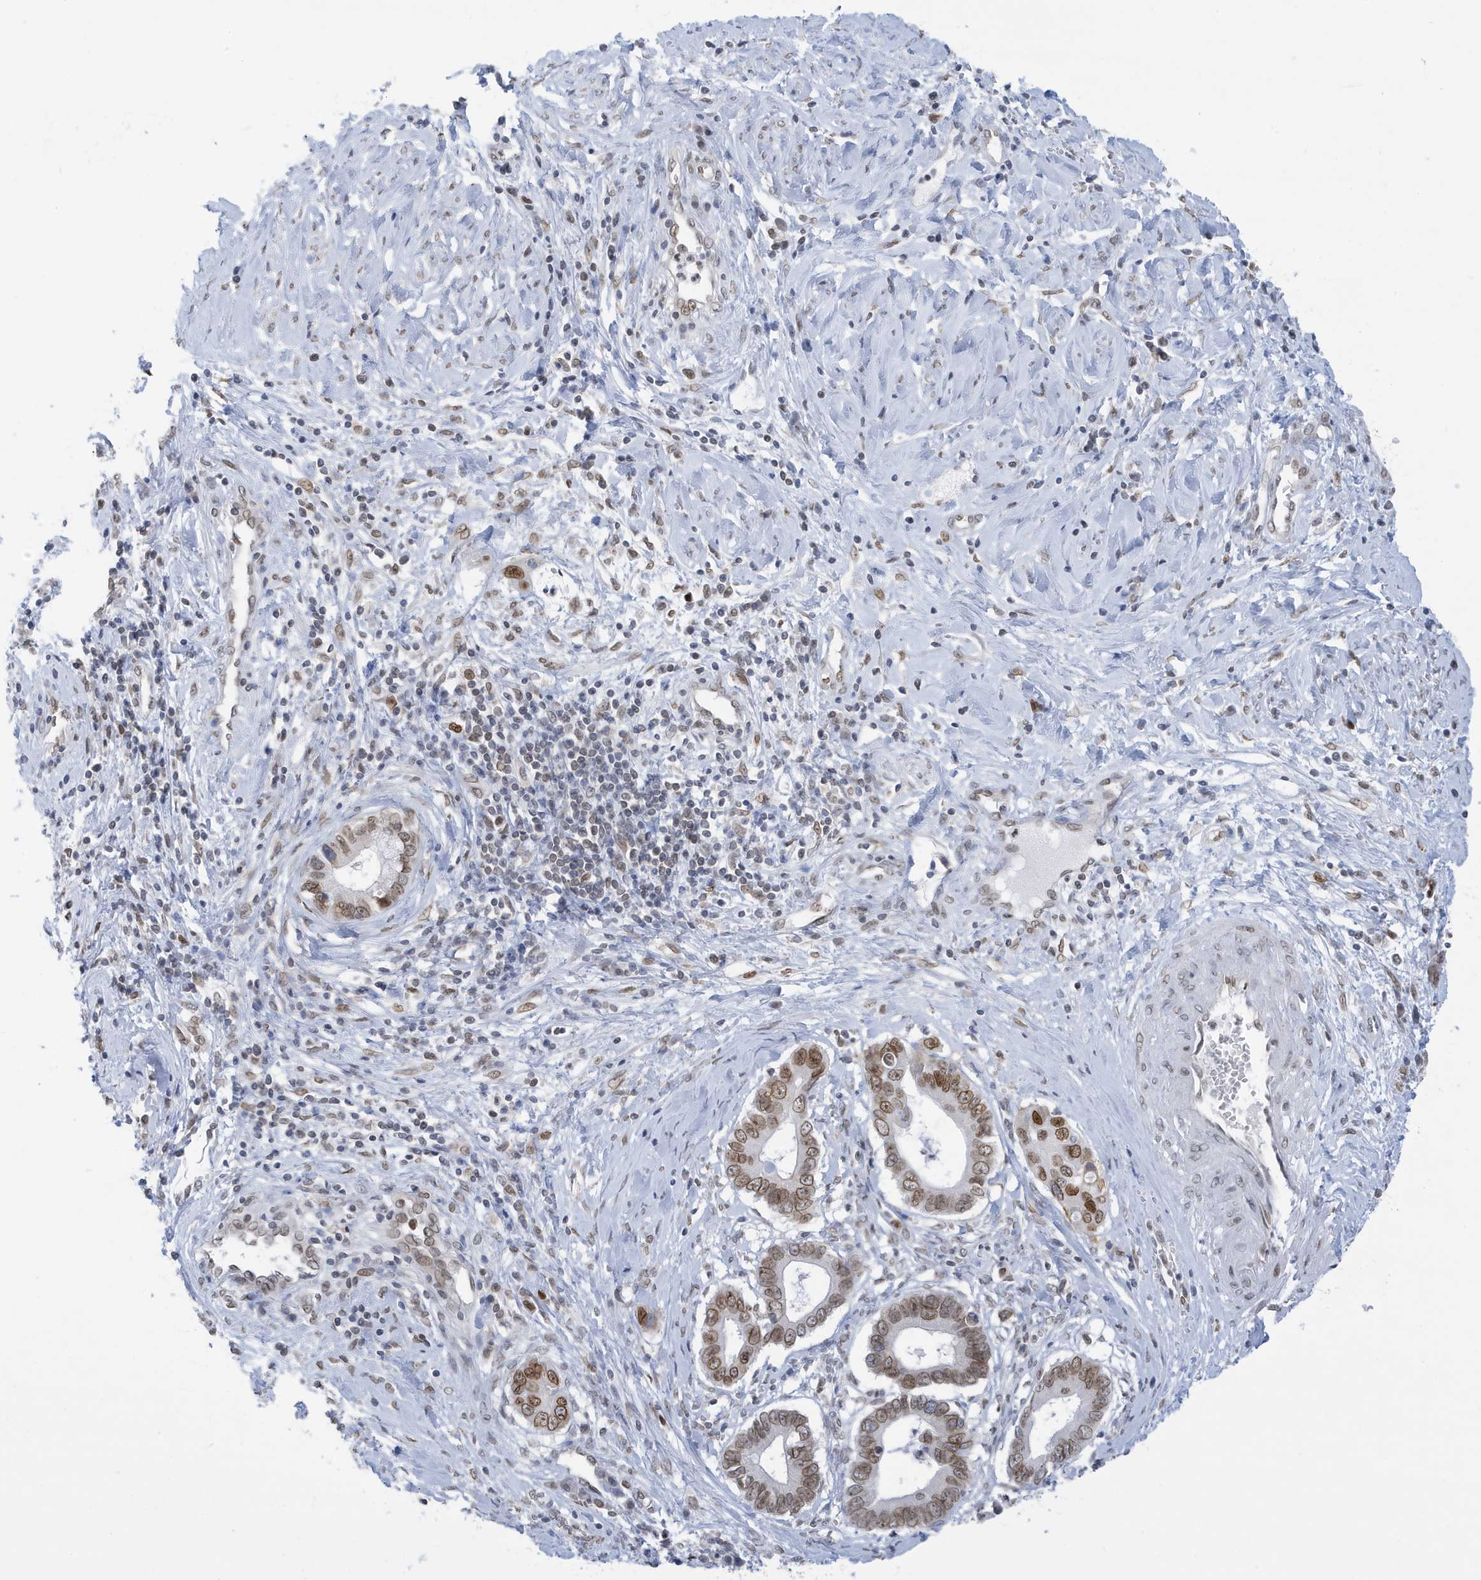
{"staining": {"intensity": "strong", "quantity": ">75%", "location": "nuclear"}, "tissue": "cervical cancer", "cell_type": "Tumor cells", "image_type": "cancer", "snomed": [{"axis": "morphology", "description": "Adenocarcinoma, NOS"}, {"axis": "topography", "description": "Cervix"}], "caption": "Immunohistochemistry (IHC) micrograph of neoplastic tissue: human cervical adenocarcinoma stained using IHC exhibits high levels of strong protein expression localized specifically in the nuclear of tumor cells, appearing as a nuclear brown color.", "gene": "PCYT1A", "patient": {"sex": "female", "age": 44}}